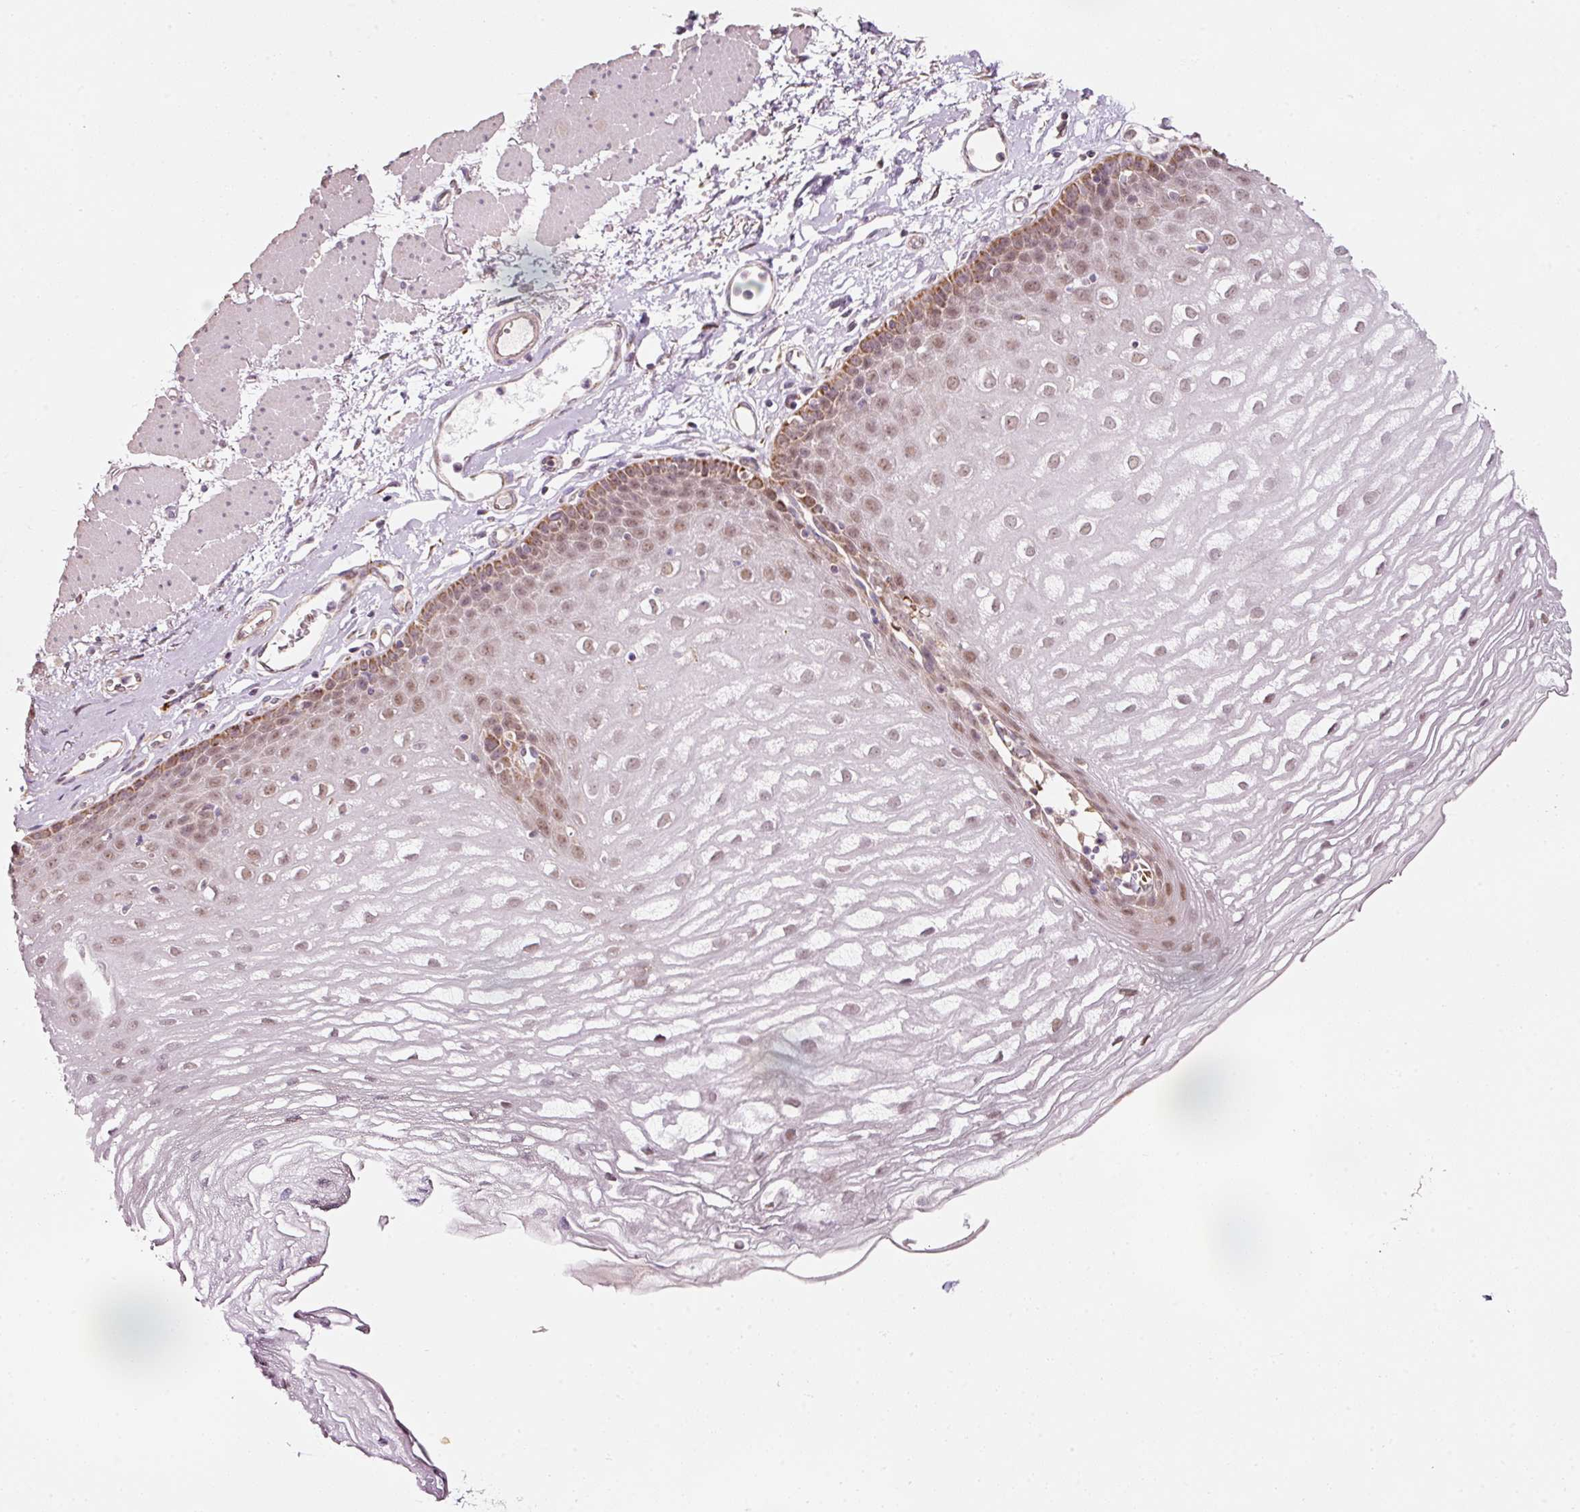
{"staining": {"intensity": "moderate", "quantity": "25%-75%", "location": "cytoplasmic/membranous,nuclear"}, "tissue": "esophagus", "cell_type": "Squamous epithelial cells", "image_type": "normal", "snomed": [{"axis": "morphology", "description": "Normal tissue, NOS"}, {"axis": "topography", "description": "Esophagus"}], "caption": "IHC staining of benign esophagus, which demonstrates medium levels of moderate cytoplasmic/membranous,nuclear positivity in approximately 25%-75% of squamous epithelial cells indicating moderate cytoplasmic/membranous,nuclear protein expression. The staining was performed using DAB (brown) for protein detection and nuclei were counterstained in hematoxylin (blue).", "gene": "ZNF460", "patient": {"sex": "female", "age": 81}}